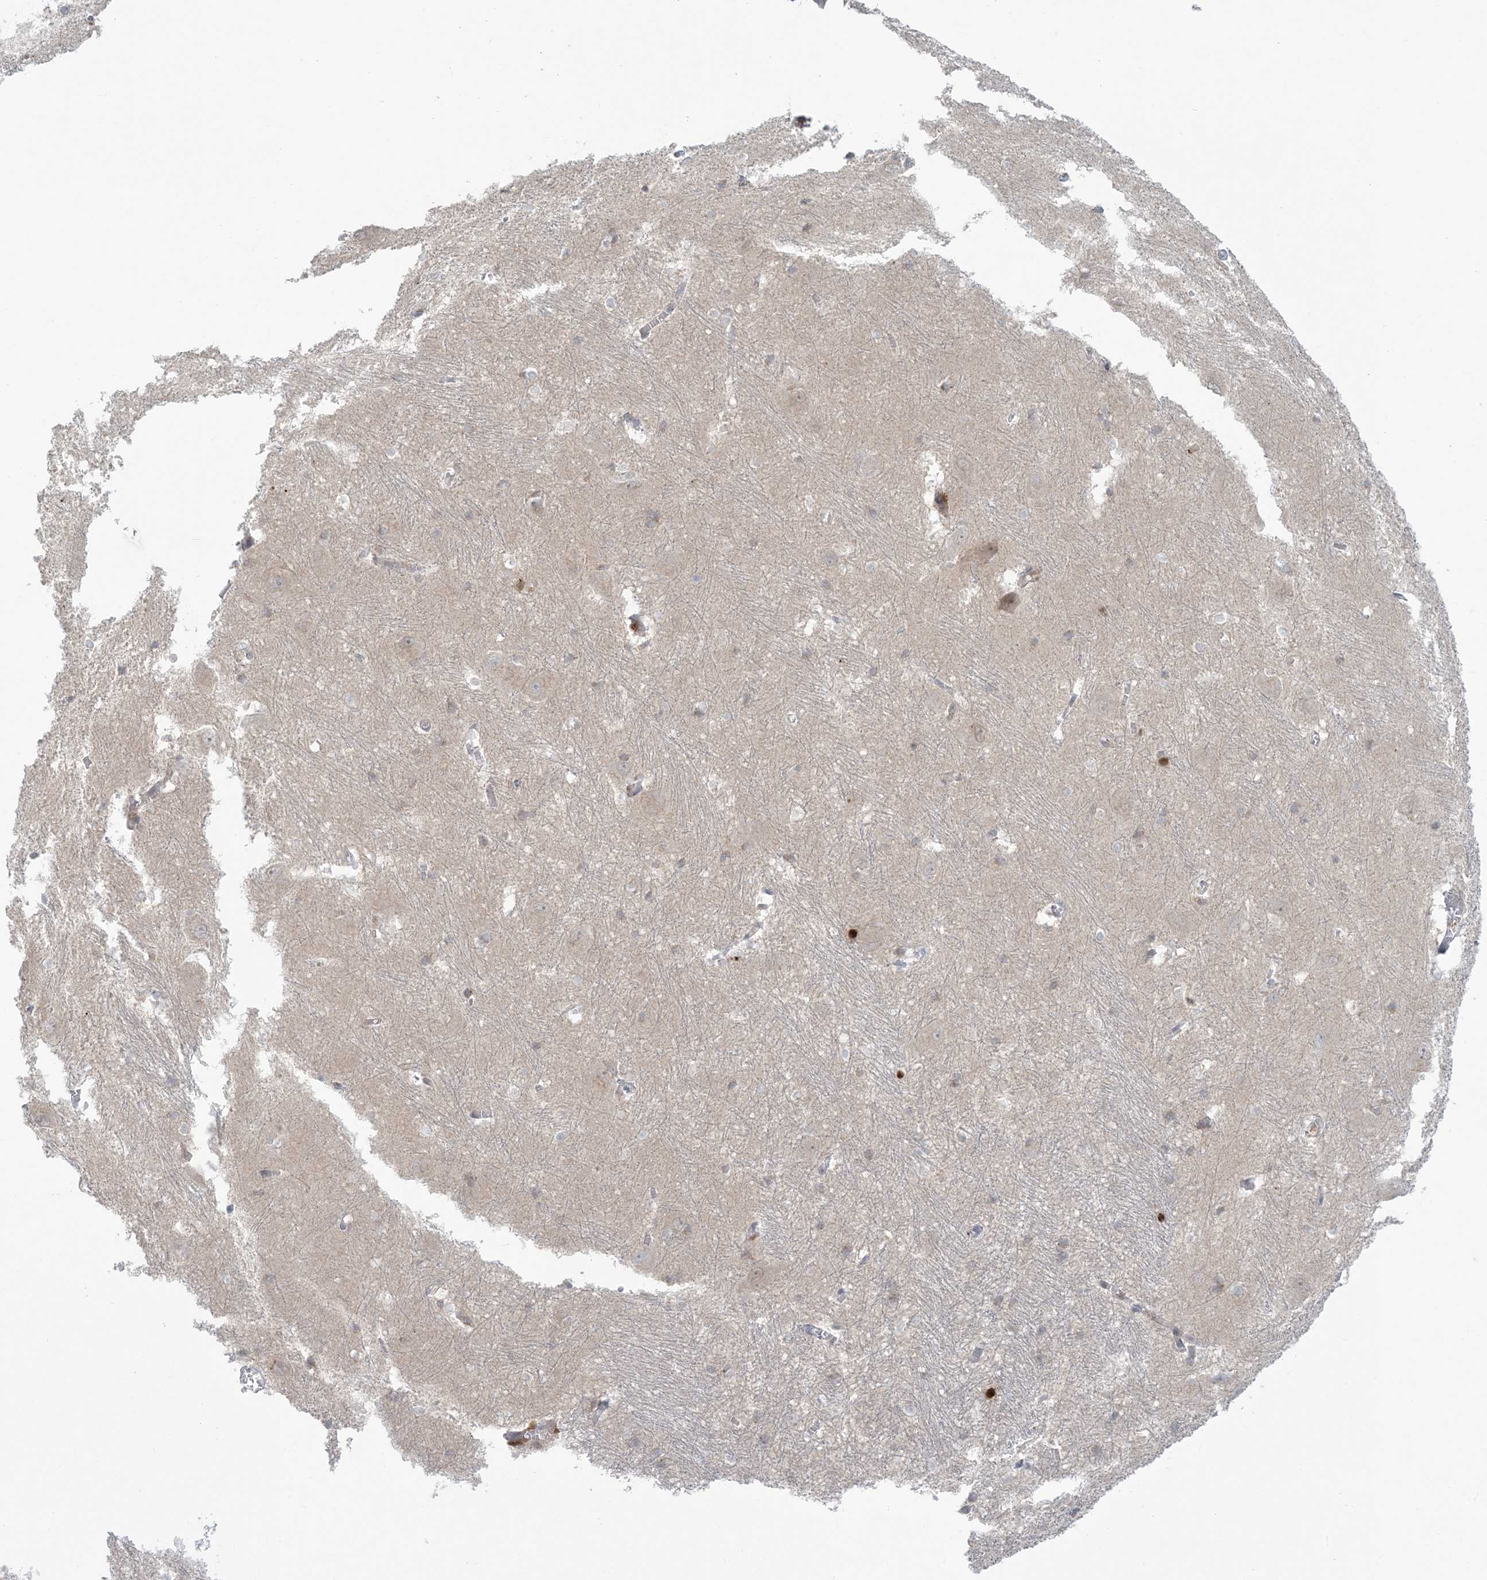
{"staining": {"intensity": "strong", "quantity": "<25%", "location": "nuclear"}, "tissue": "caudate", "cell_type": "Glial cells", "image_type": "normal", "snomed": [{"axis": "morphology", "description": "Normal tissue, NOS"}, {"axis": "topography", "description": "Lateral ventricle wall"}], "caption": "Strong nuclear positivity is appreciated in about <25% of glial cells in normal caudate.", "gene": "NRBP2", "patient": {"sex": "male", "age": 37}}